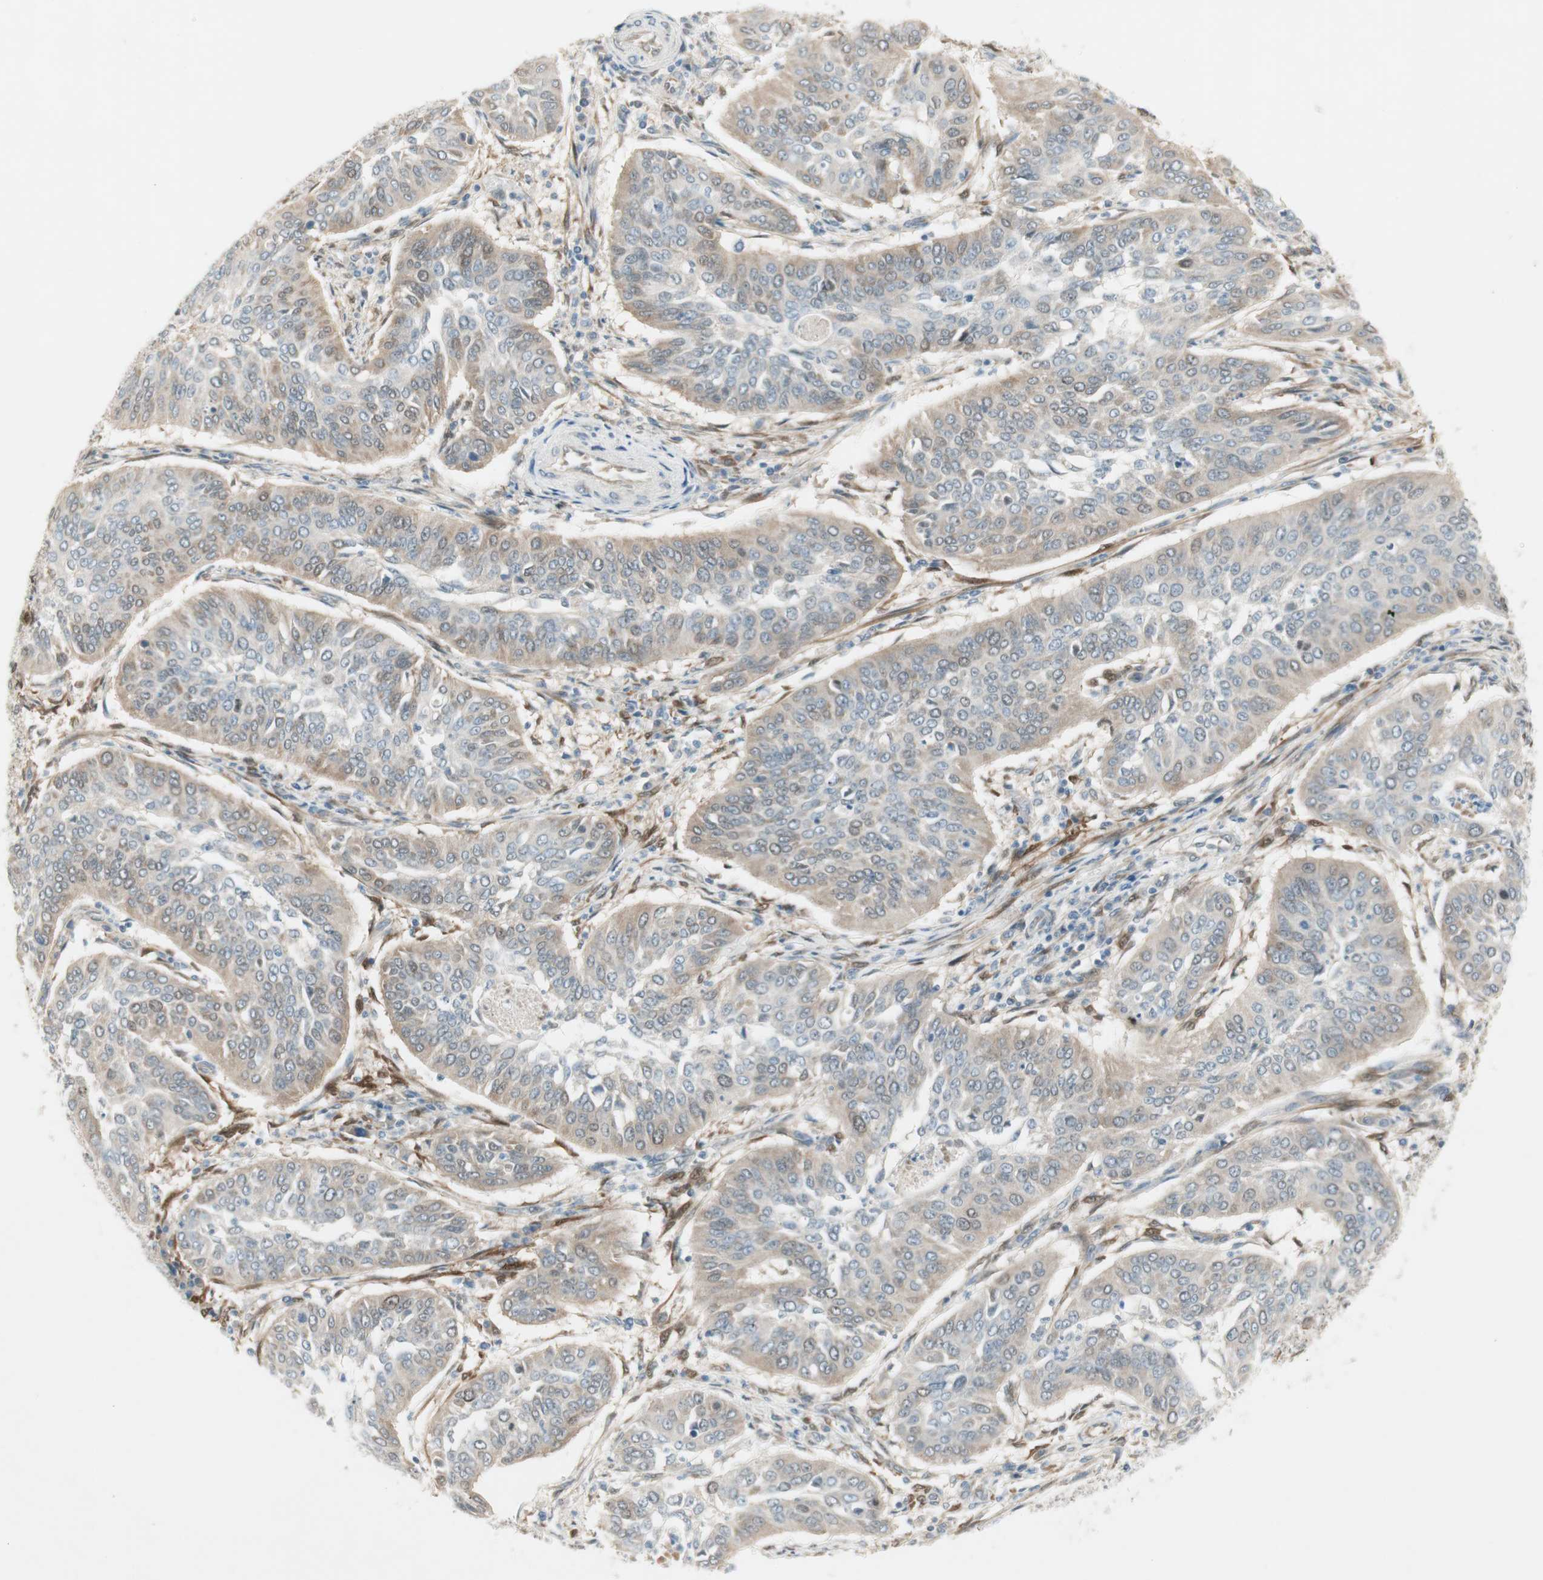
{"staining": {"intensity": "weak", "quantity": ">75%", "location": "cytoplasmic/membranous"}, "tissue": "cervical cancer", "cell_type": "Tumor cells", "image_type": "cancer", "snomed": [{"axis": "morphology", "description": "Normal tissue, NOS"}, {"axis": "morphology", "description": "Squamous cell carcinoma, NOS"}, {"axis": "topography", "description": "Cervix"}], "caption": "About >75% of tumor cells in human cervical squamous cell carcinoma exhibit weak cytoplasmic/membranous protein staining as visualized by brown immunohistochemical staining.", "gene": "STON1-GTF2A1L", "patient": {"sex": "female", "age": 39}}